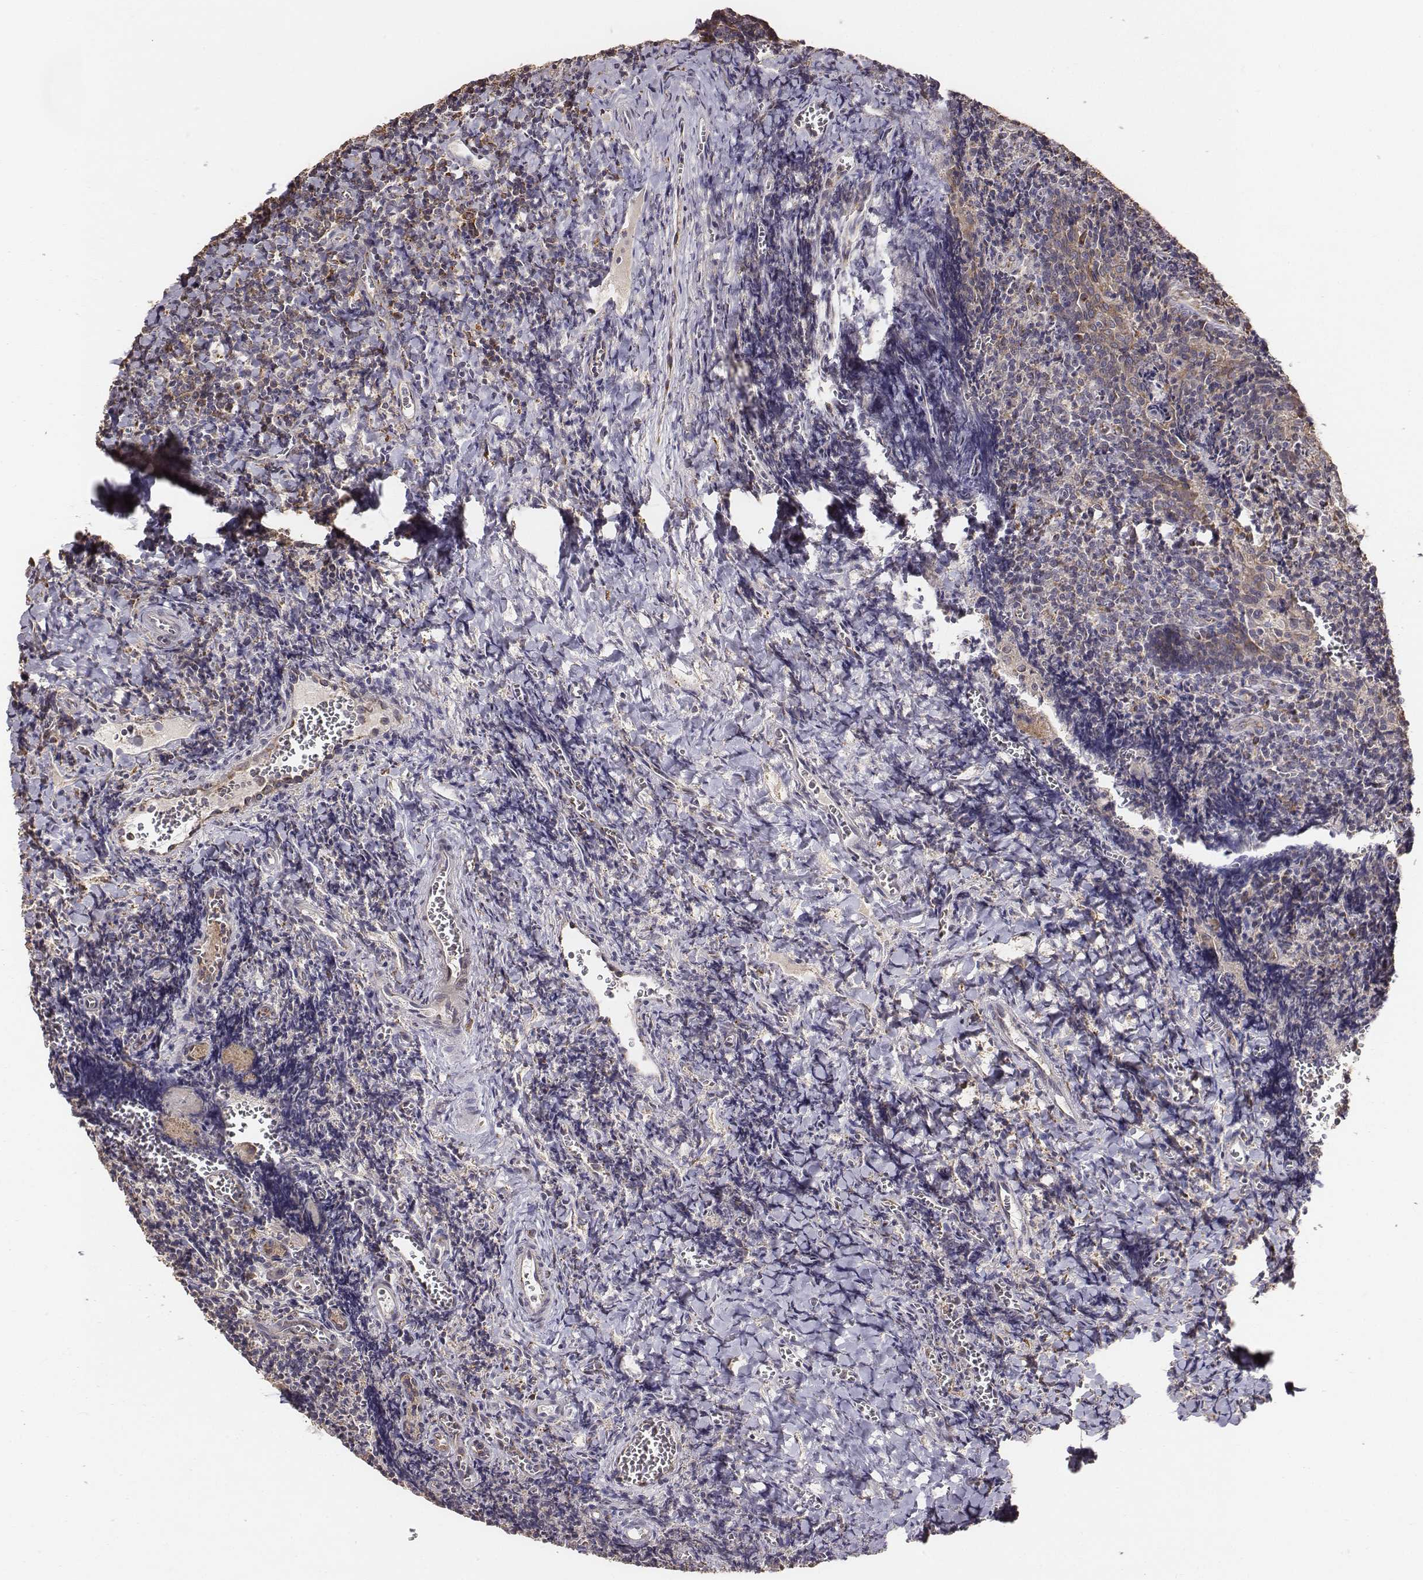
{"staining": {"intensity": "weak", "quantity": ">75%", "location": "cytoplasmic/membranous"}, "tissue": "tonsil", "cell_type": "Germinal center cells", "image_type": "normal", "snomed": [{"axis": "morphology", "description": "Normal tissue, NOS"}, {"axis": "morphology", "description": "Inflammation, NOS"}, {"axis": "topography", "description": "Tonsil"}], "caption": "The immunohistochemical stain shows weak cytoplasmic/membranous expression in germinal center cells of unremarkable tonsil.", "gene": "AP1B1", "patient": {"sex": "female", "age": 31}}